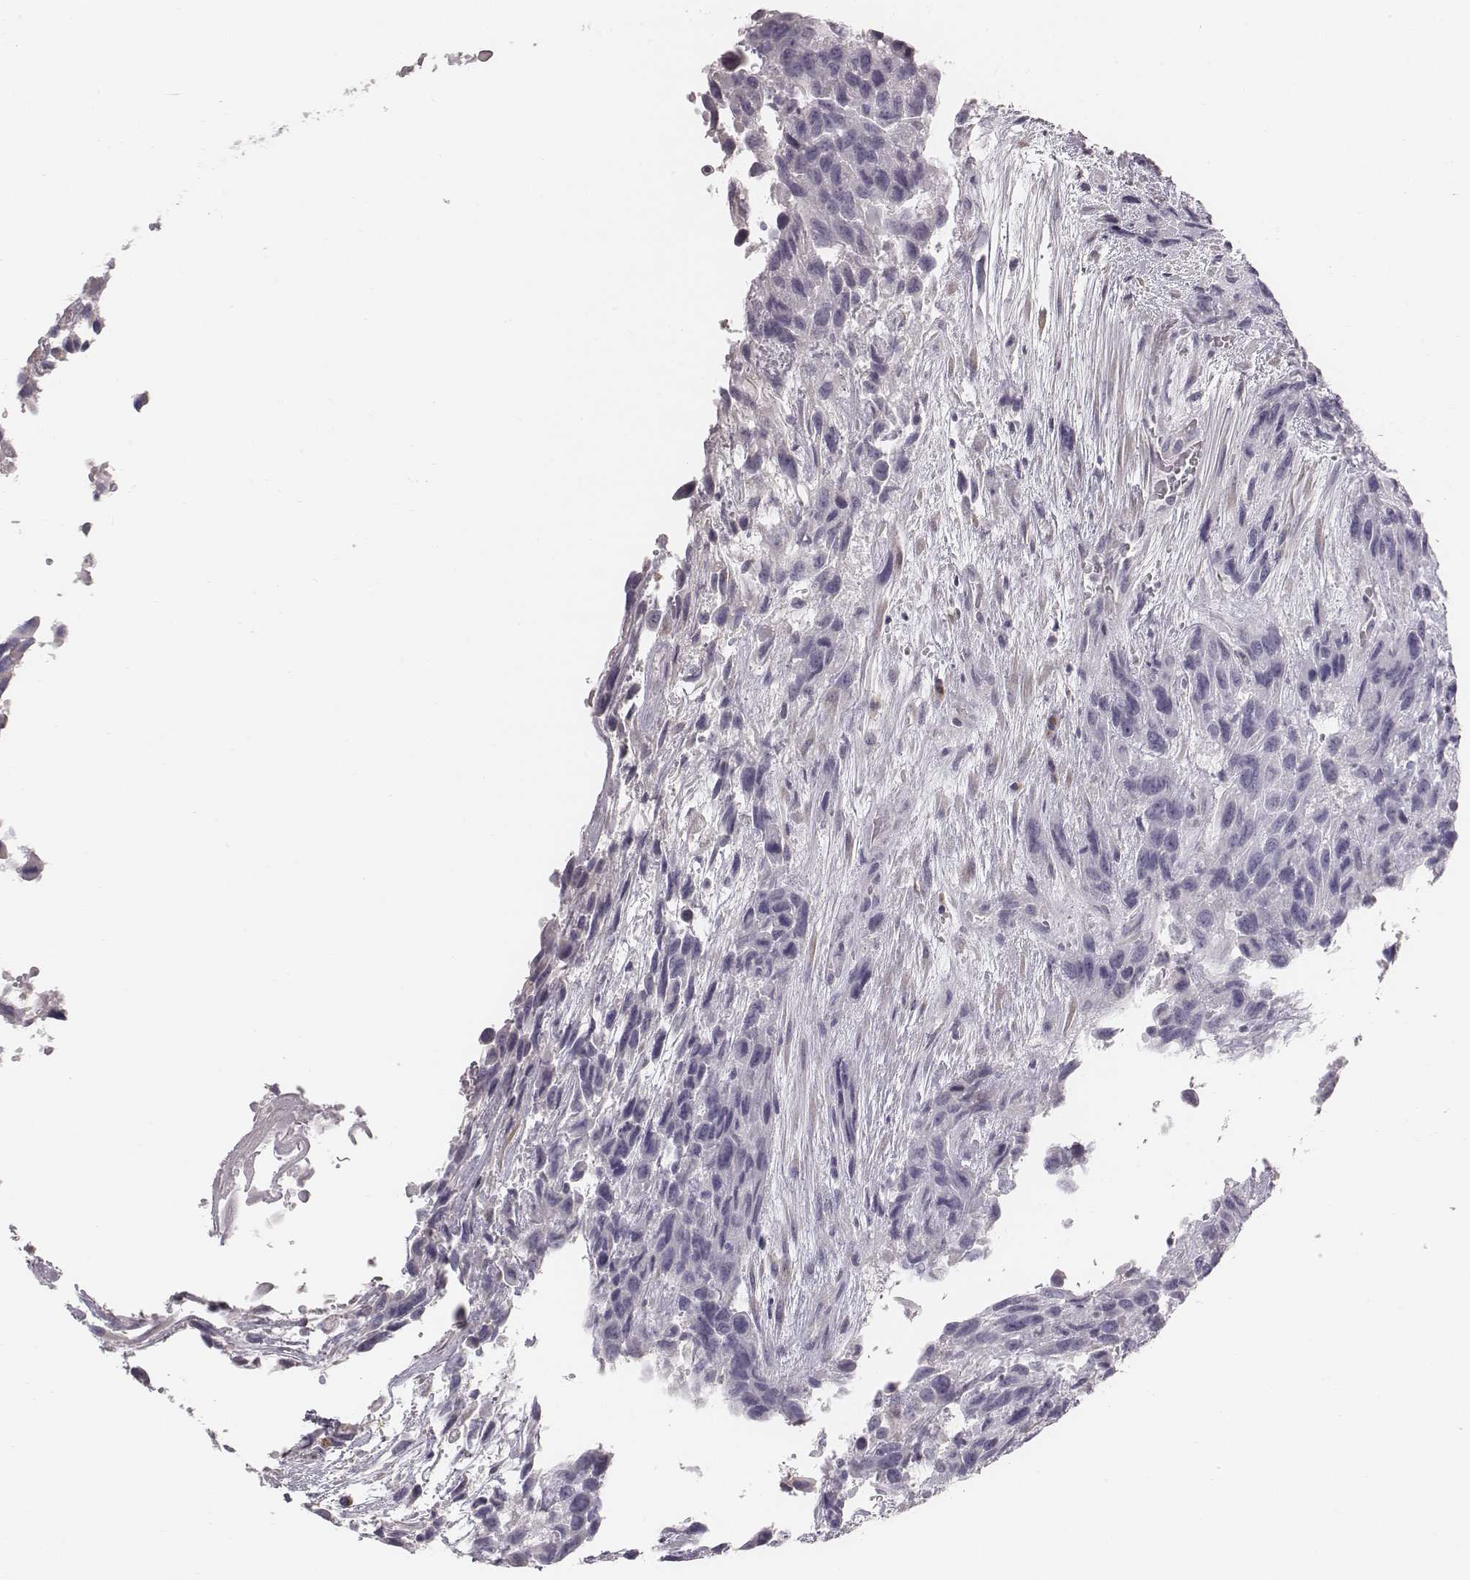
{"staining": {"intensity": "negative", "quantity": "none", "location": "none"}, "tissue": "urothelial cancer", "cell_type": "Tumor cells", "image_type": "cancer", "snomed": [{"axis": "morphology", "description": "Urothelial carcinoma, High grade"}, {"axis": "topography", "description": "Urinary bladder"}], "caption": "Immunohistochemical staining of human urothelial carcinoma (high-grade) exhibits no significant staining in tumor cells. (Brightfield microscopy of DAB (3,3'-diaminobenzidine) immunohistochemistry (IHC) at high magnification).", "gene": "C6orf58", "patient": {"sex": "female", "age": 70}}